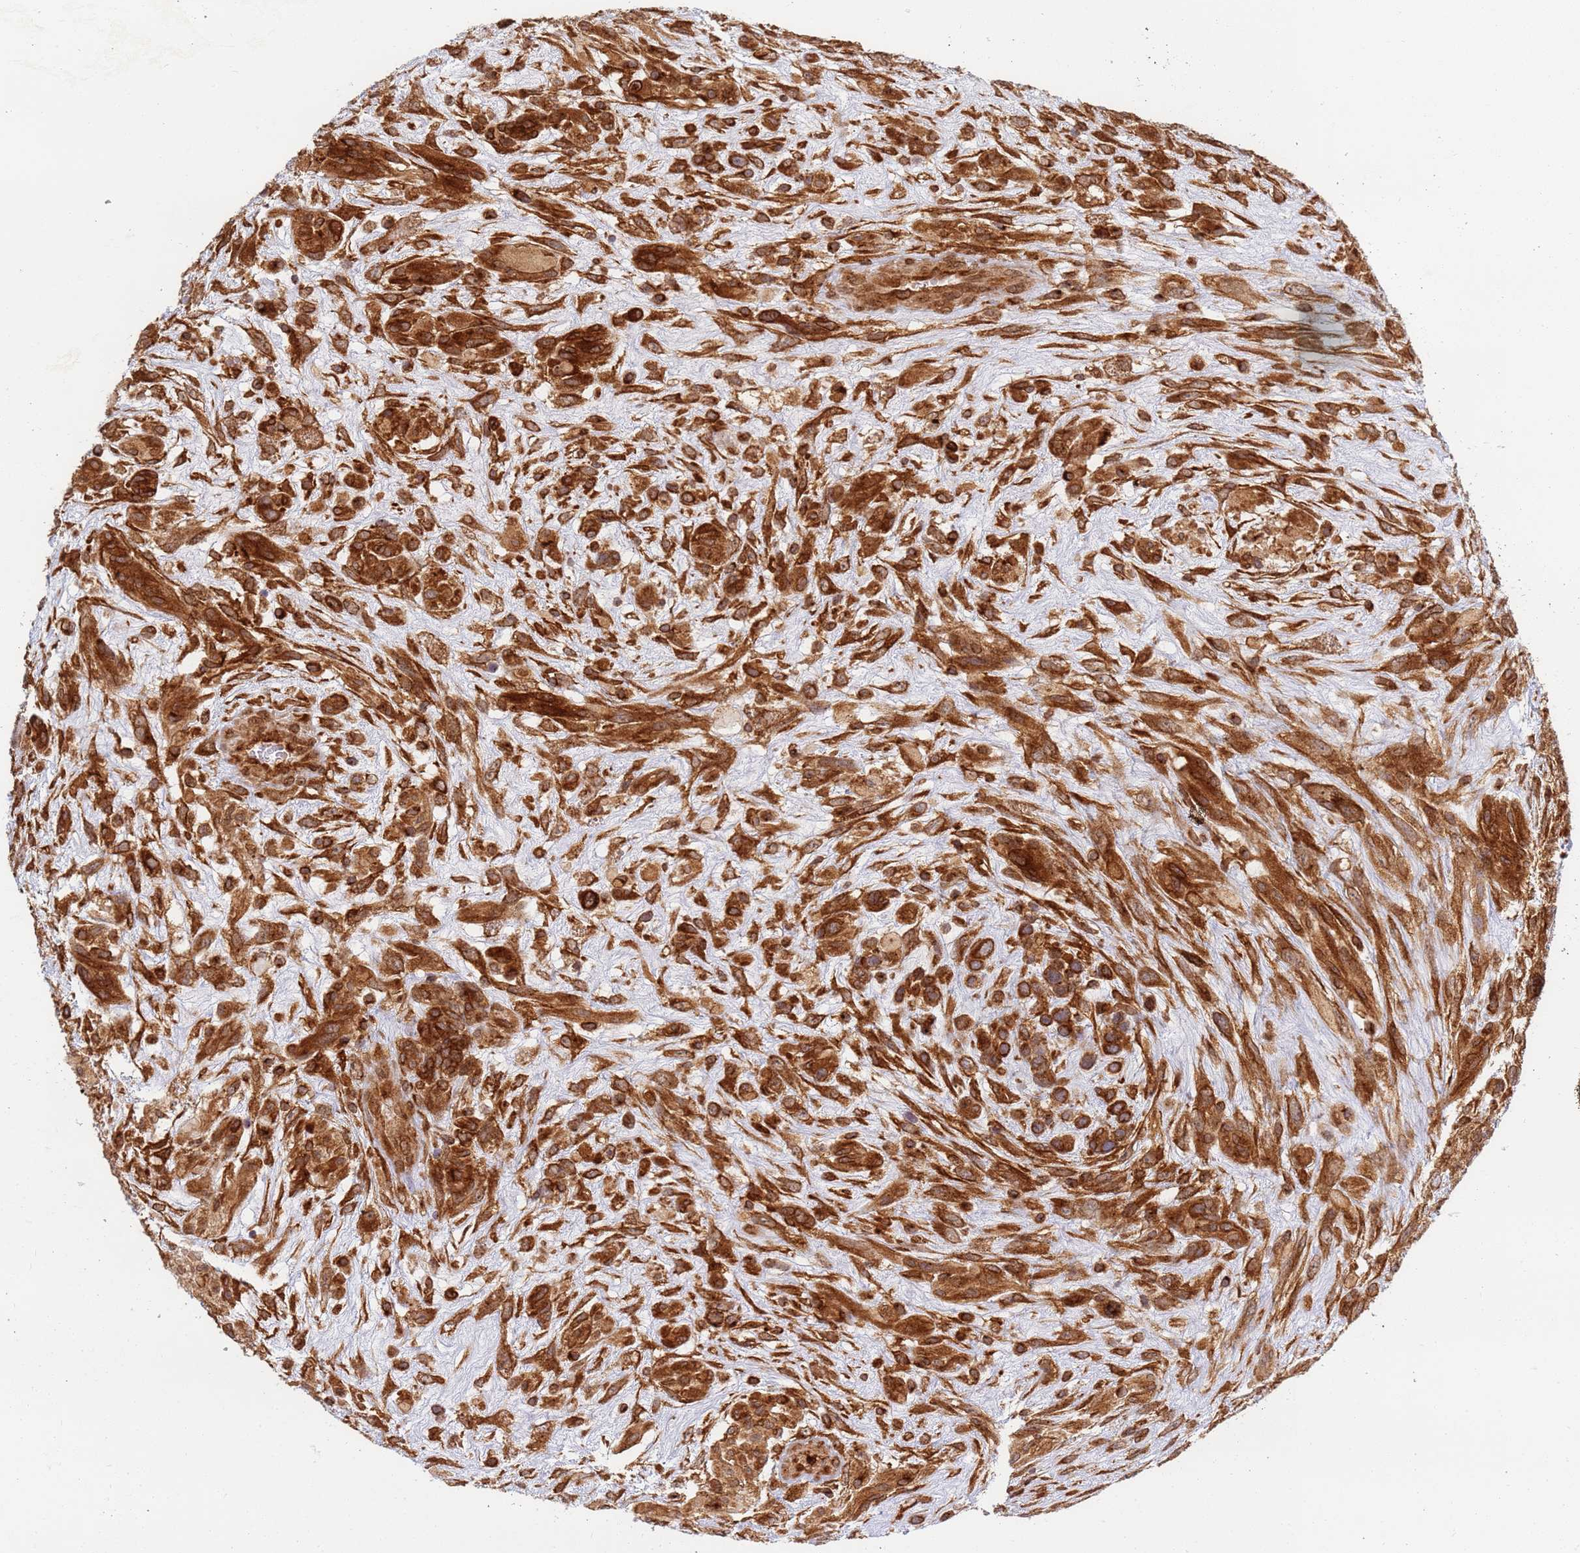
{"staining": {"intensity": "strong", "quantity": ">75%", "location": "cytoplasmic/membranous"}, "tissue": "glioma", "cell_type": "Tumor cells", "image_type": "cancer", "snomed": [{"axis": "morphology", "description": "Glioma, malignant, High grade"}, {"axis": "topography", "description": "Brain"}], "caption": "This is an image of immunohistochemistry staining of glioma, which shows strong staining in the cytoplasmic/membranous of tumor cells.", "gene": "CEP170", "patient": {"sex": "male", "age": 61}}